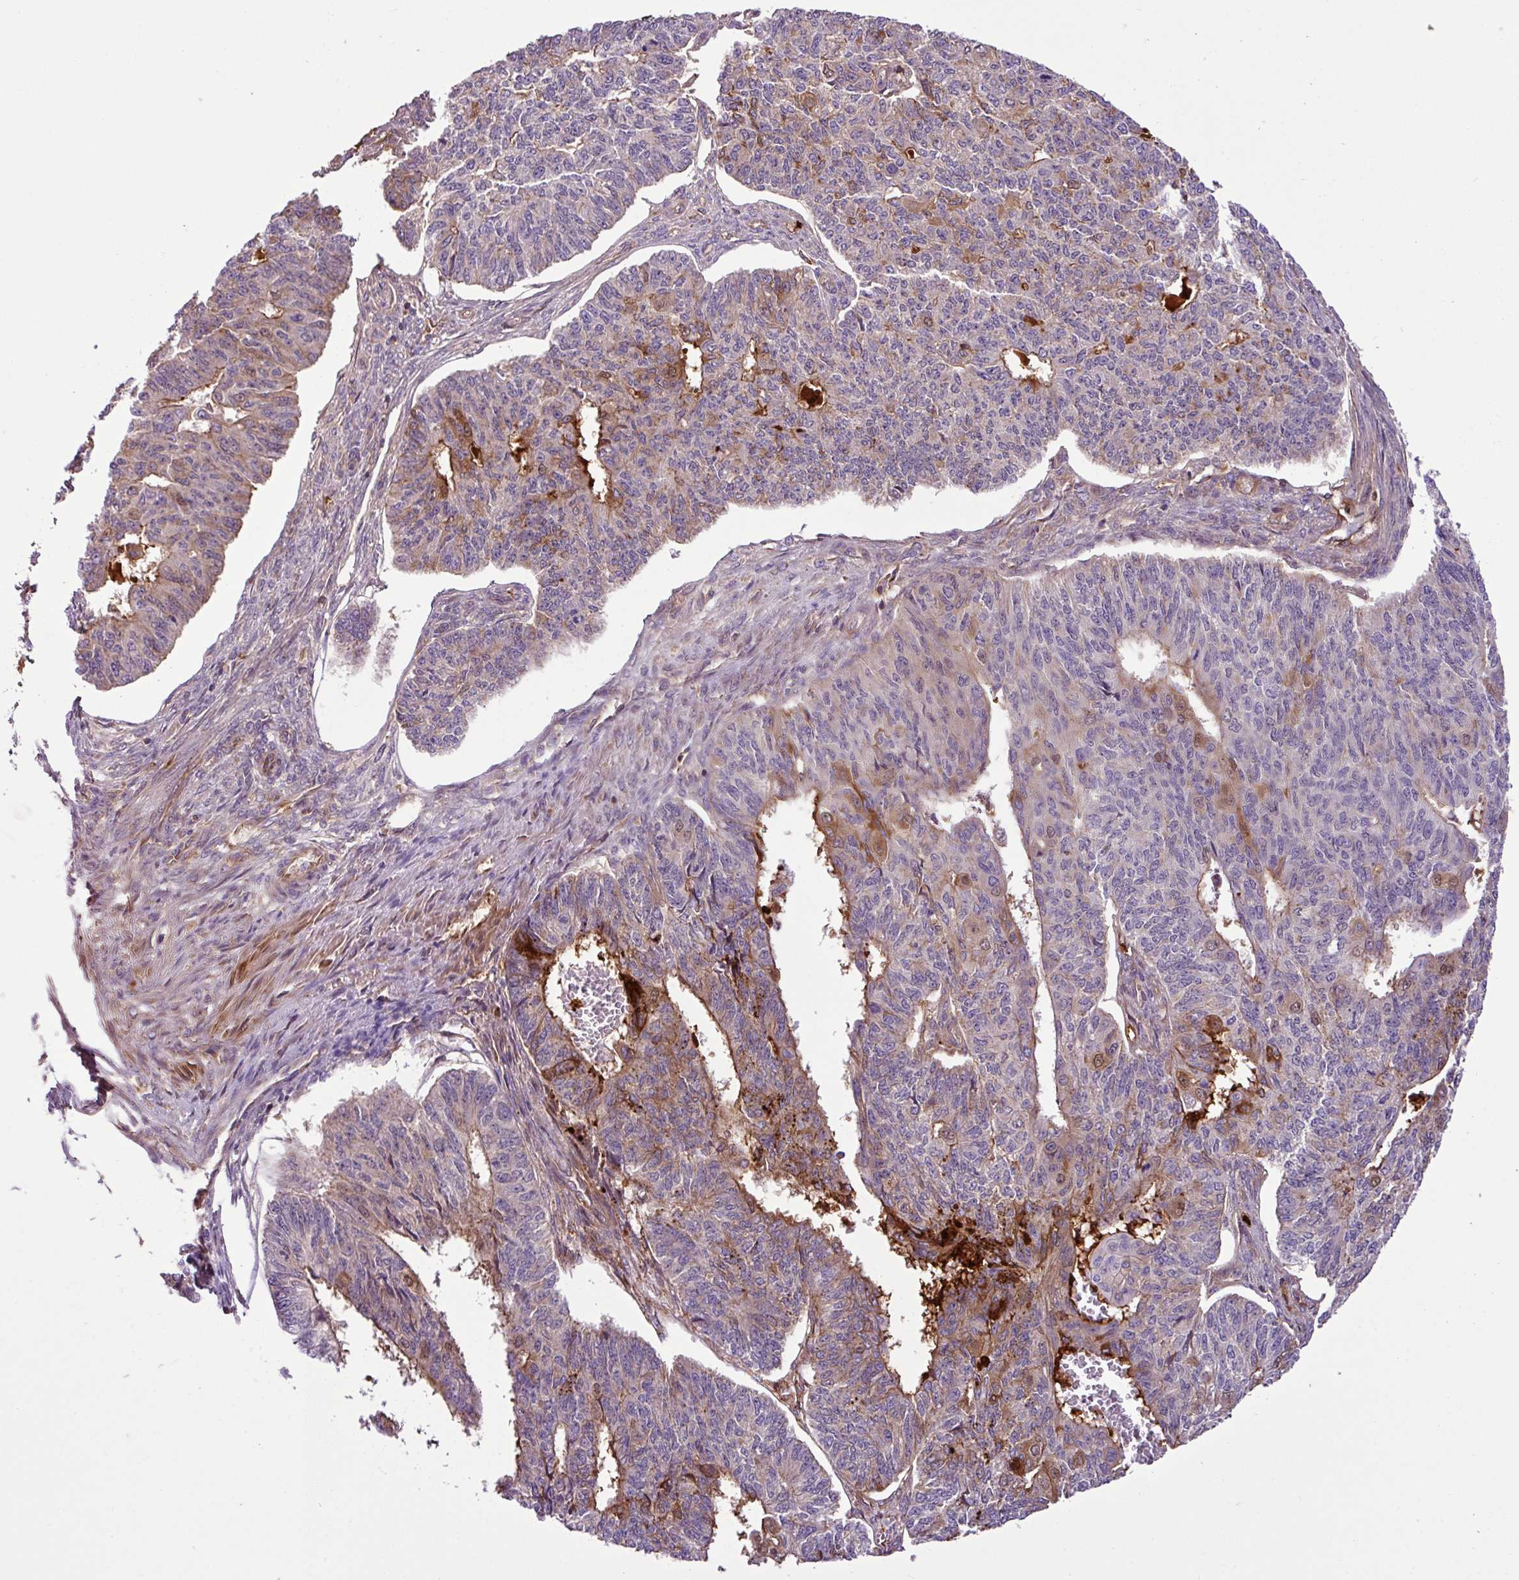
{"staining": {"intensity": "strong", "quantity": "<25%", "location": "cytoplasmic/membranous"}, "tissue": "endometrial cancer", "cell_type": "Tumor cells", "image_type": "cancer", "snomed": [{"axis": "morphology", "description": "Adenocarcinoma, NOS"}, {"axis": "topography", "description": "Endometrium"}], "caption": "Adenocarcinoma (endometrial) stained for a protein (brown) displays strong cytoplasmic/membranous positive staining in about <25% of tumor cells.", "gene": "ZNF266", "patient": {"sex": "female", "age": 32}}